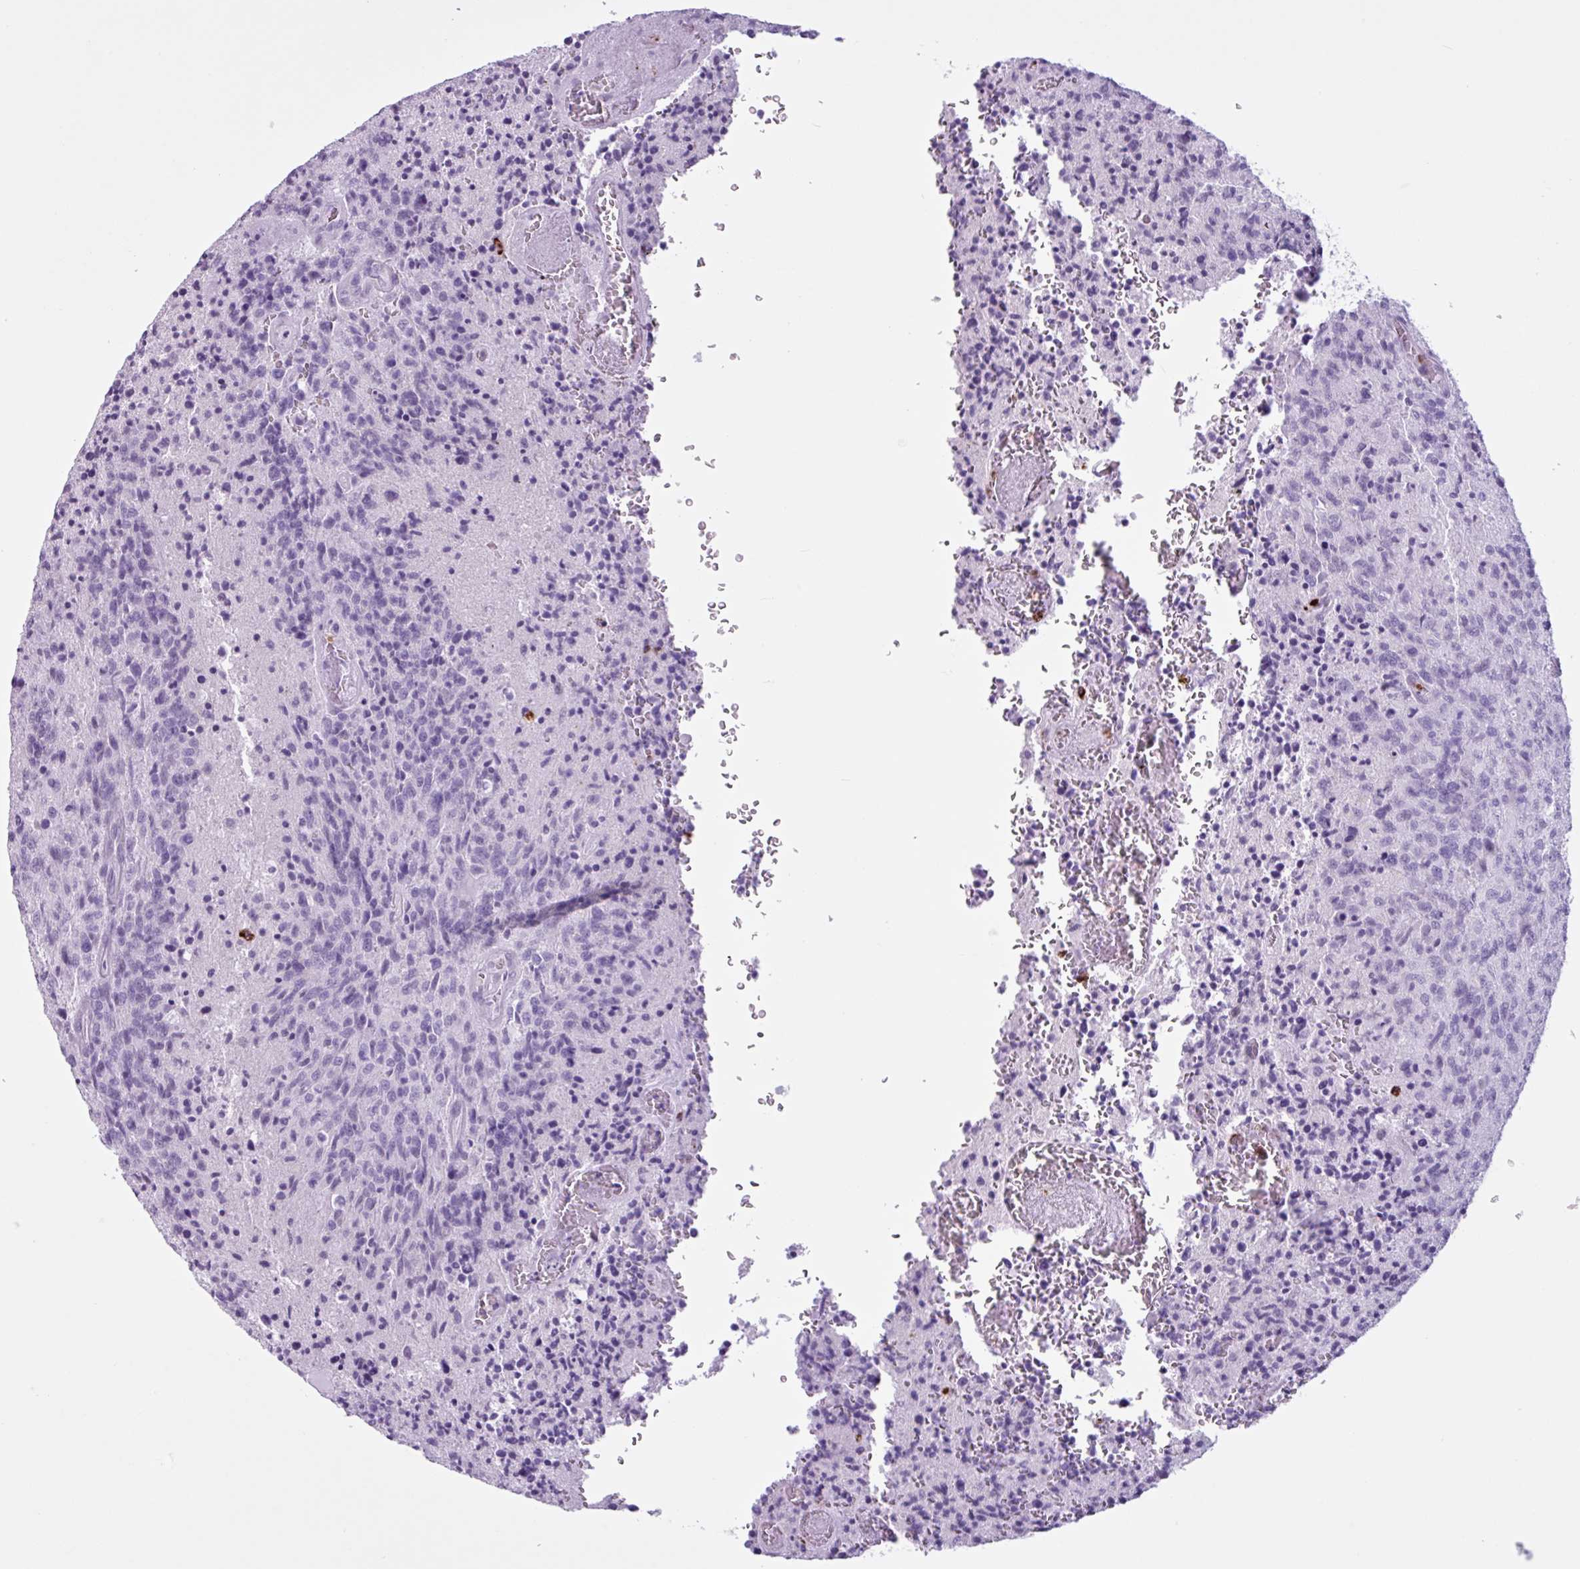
{"staining": {"intensity": "negative", "quantity": "none", "location": "none"}, "tissue": "glioma", "cell_type": "Tumor cells", "image_type": "cancer", "snomed": [{"axis": "morphology", "description": "Glioma, malignant, High grade"}, {"axis": "topography", "description": "Brain"}], "caption": "Tumor cells show no significant expression in glioma.", "gene": "TMEM178A", "patient": {"sex": "male", "age": 36}}